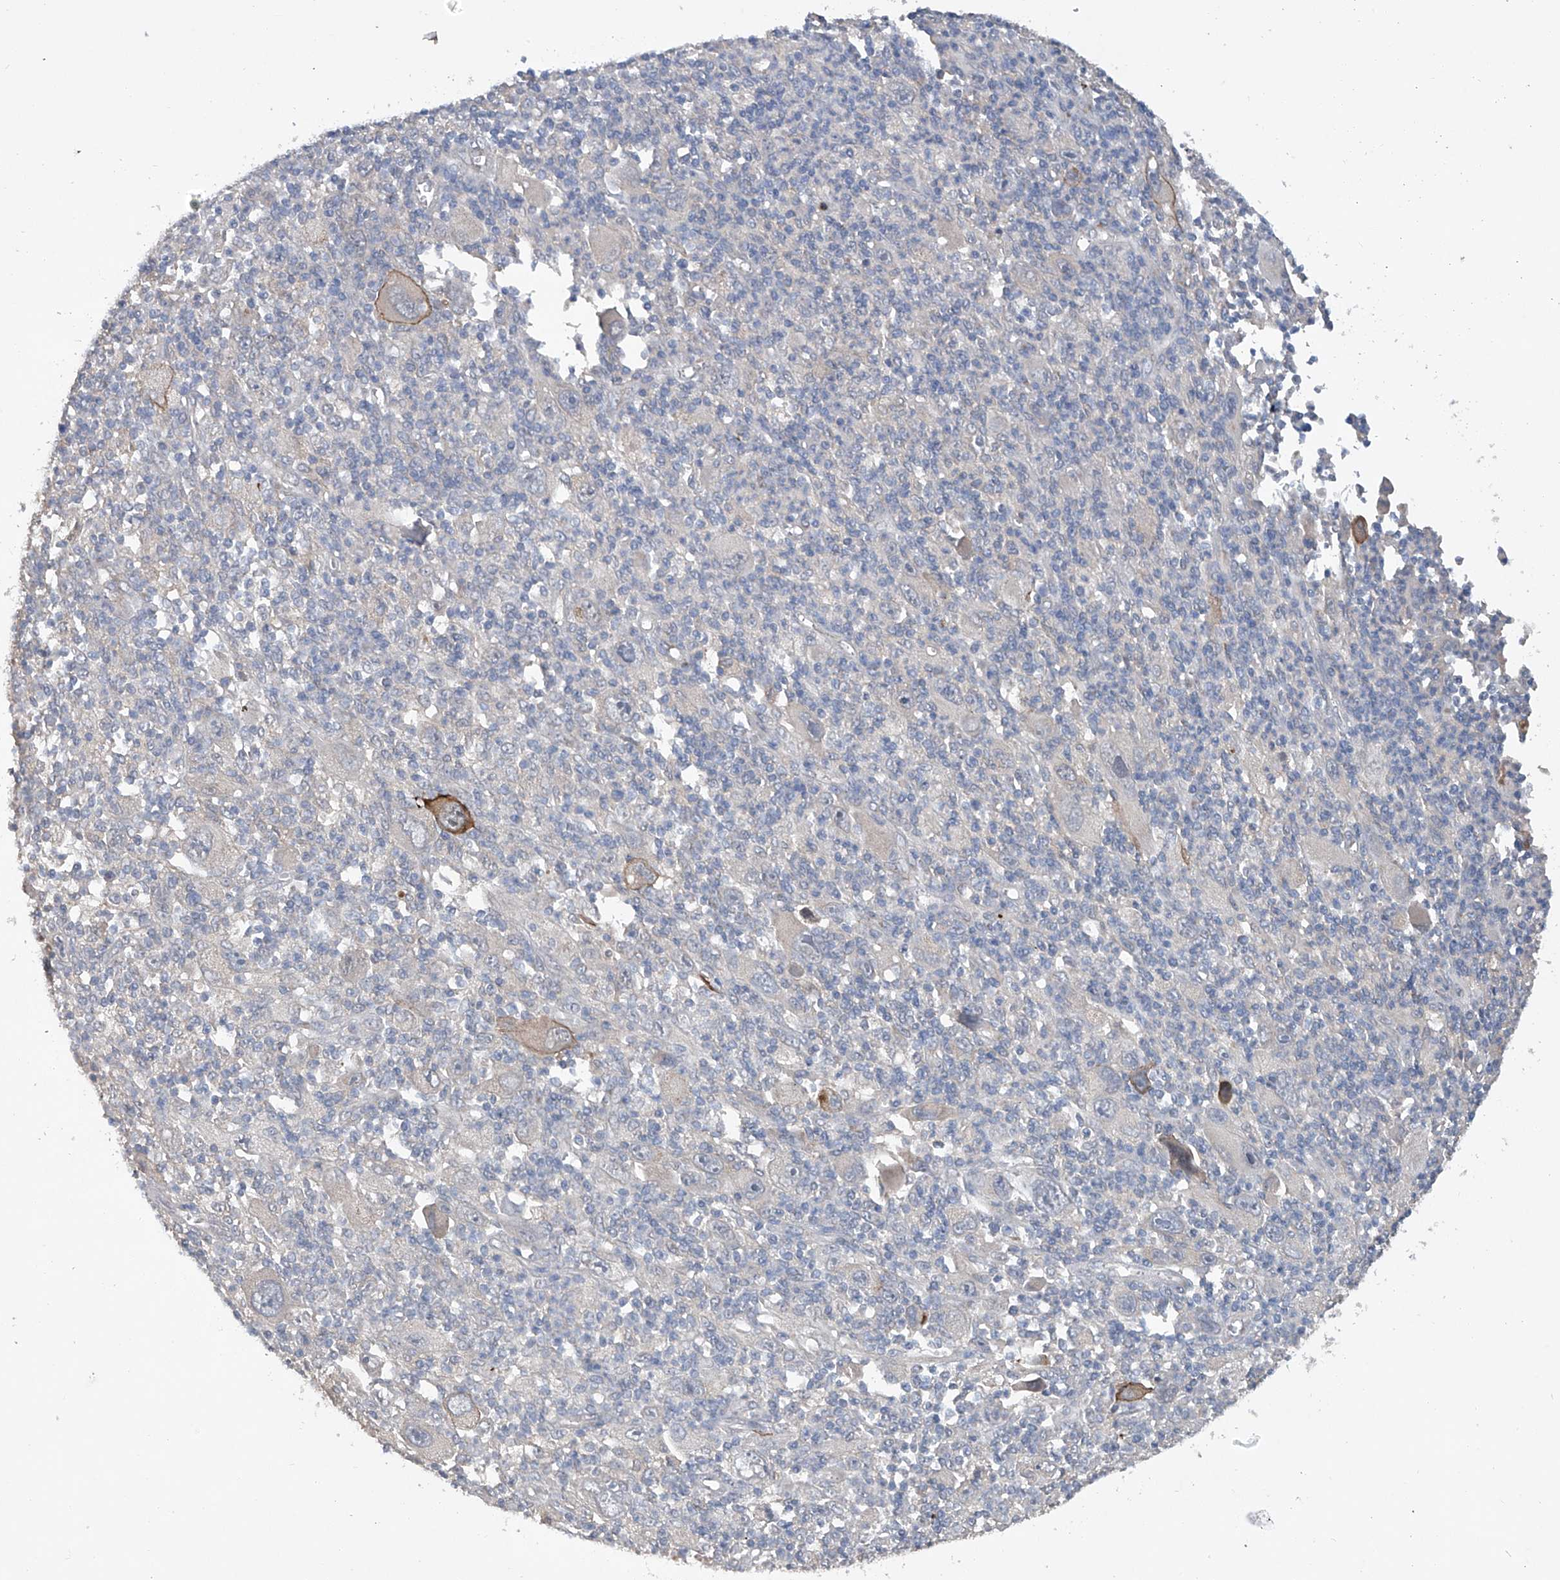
{"staining": {"intensity": "negative", "quantity": "none", "location": "none"}, "tissue": "melanoma", "cell_type": "Tumor cells", "image_type": "cancer", "snomed": [{"axis": "morphology", "description": "Malignant melanoma, Metastatic site"}, {"axis": "topography", "description": "Skin"}], "caption": "Human melanoma stained for a protein using immunohistochemistry (IHC) reveals no positivity in tumor cells.", "gene": "PCSK5", "patient": {"sex": "female", "age": 56}}